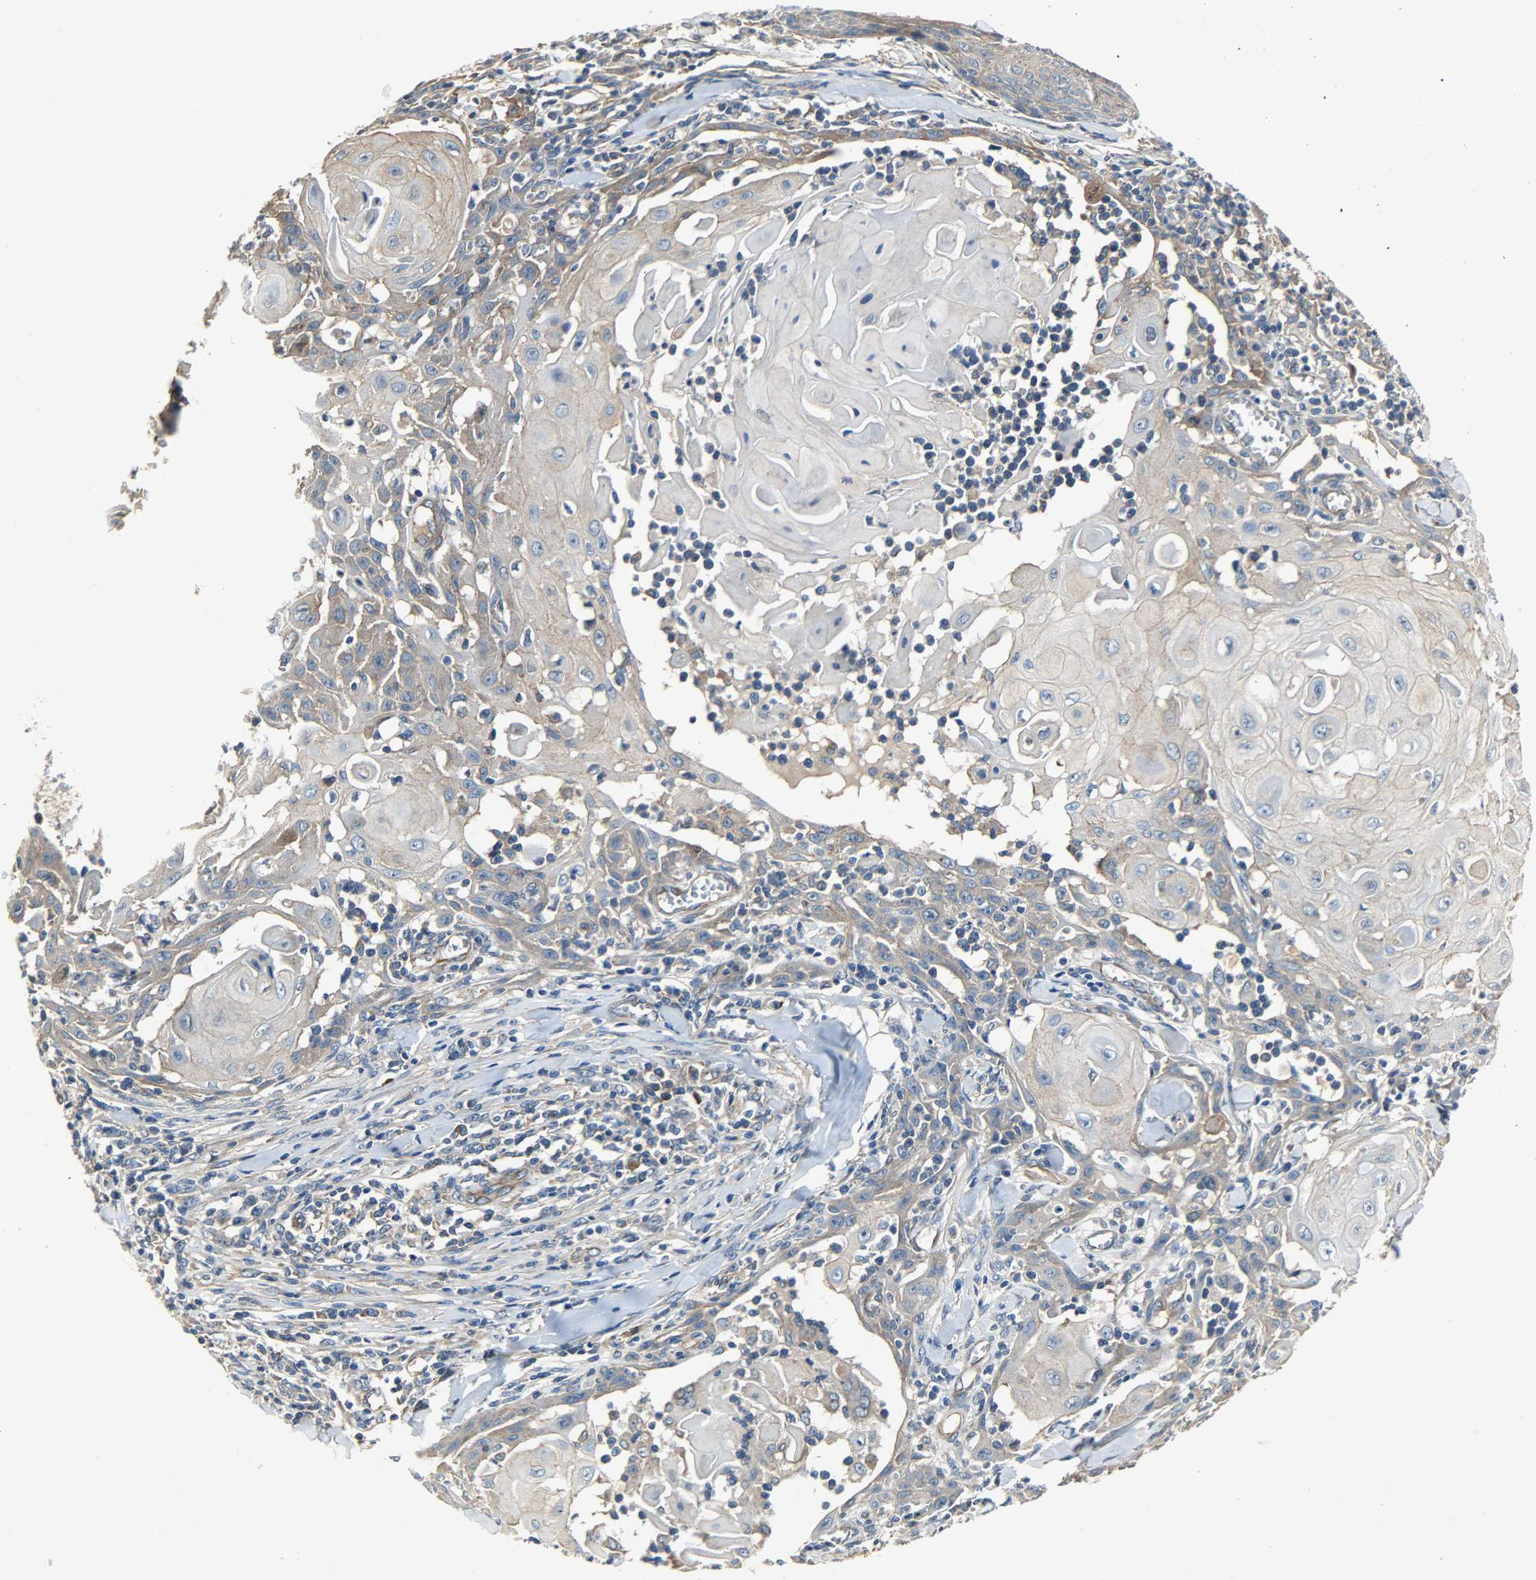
{"staining": {"intensity": "moderate", "quantity": ">75%", "location": "cytoplasmic/membranous"}, "tissue": "skin cancer", "cell_type": "Tumor cells", "image_type": "cancer", "snomed": [{"axis": "morphology", "description": "Squamous cell carcinoma, NOS"}, {"axis": "topography", "description": "Skin"}], "caption": "Immunohistochemistry (IHC) histopathology image of skin cancer (squamous cell carcinoma) stained for a protein (brown), which exhibits medium levels of moderate cytoplasmic/membranous staining in approximately >75% of tumor cells.", "gene": "KIAA1217", "patient": {"sex": "male", "age": 24}}